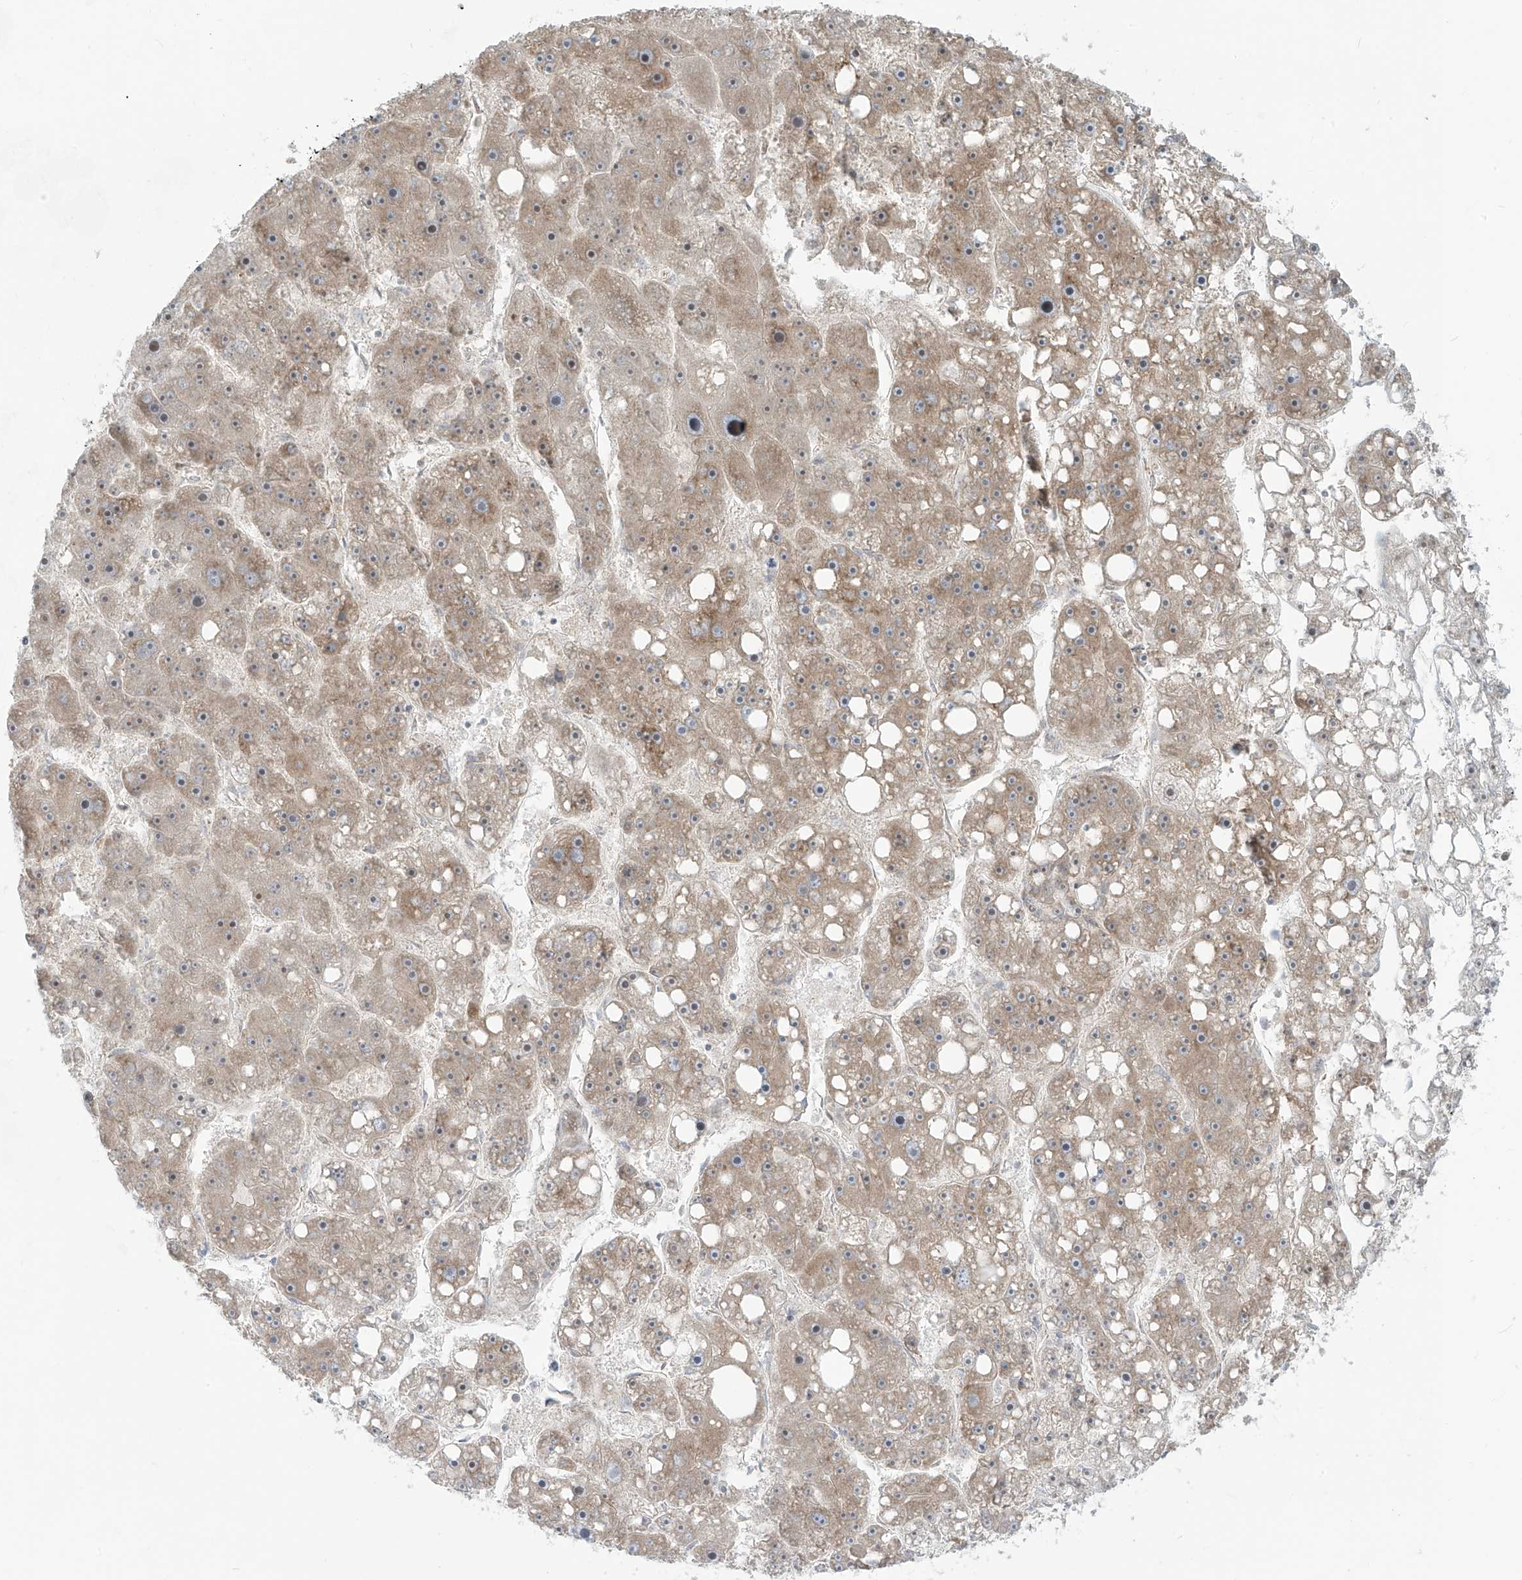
{"staining": {"intensity": "weak", "quantity": "25%-75%", "location": "cytoplasmic/membranous,nuclear"}, "tissue": "liver cancer", "cell_type": "Tumor cells", "image_type": "cancer", "snomed": [{"axis": "morphology", "description": "Carcinoma, Hepatocellular, NOS"}, {"axis": "topography", "description": "Liver"}], "caption": "Immunohistochemical staining of human liver cancer (hepatocellular carcinoma) reveals low levels of weak cytoplasmic/membranous and nuclear positivity in about 25%-75% of tumor cells.", "gene": "TRIM67", "patient": {"sex": "female", "age": 61}}